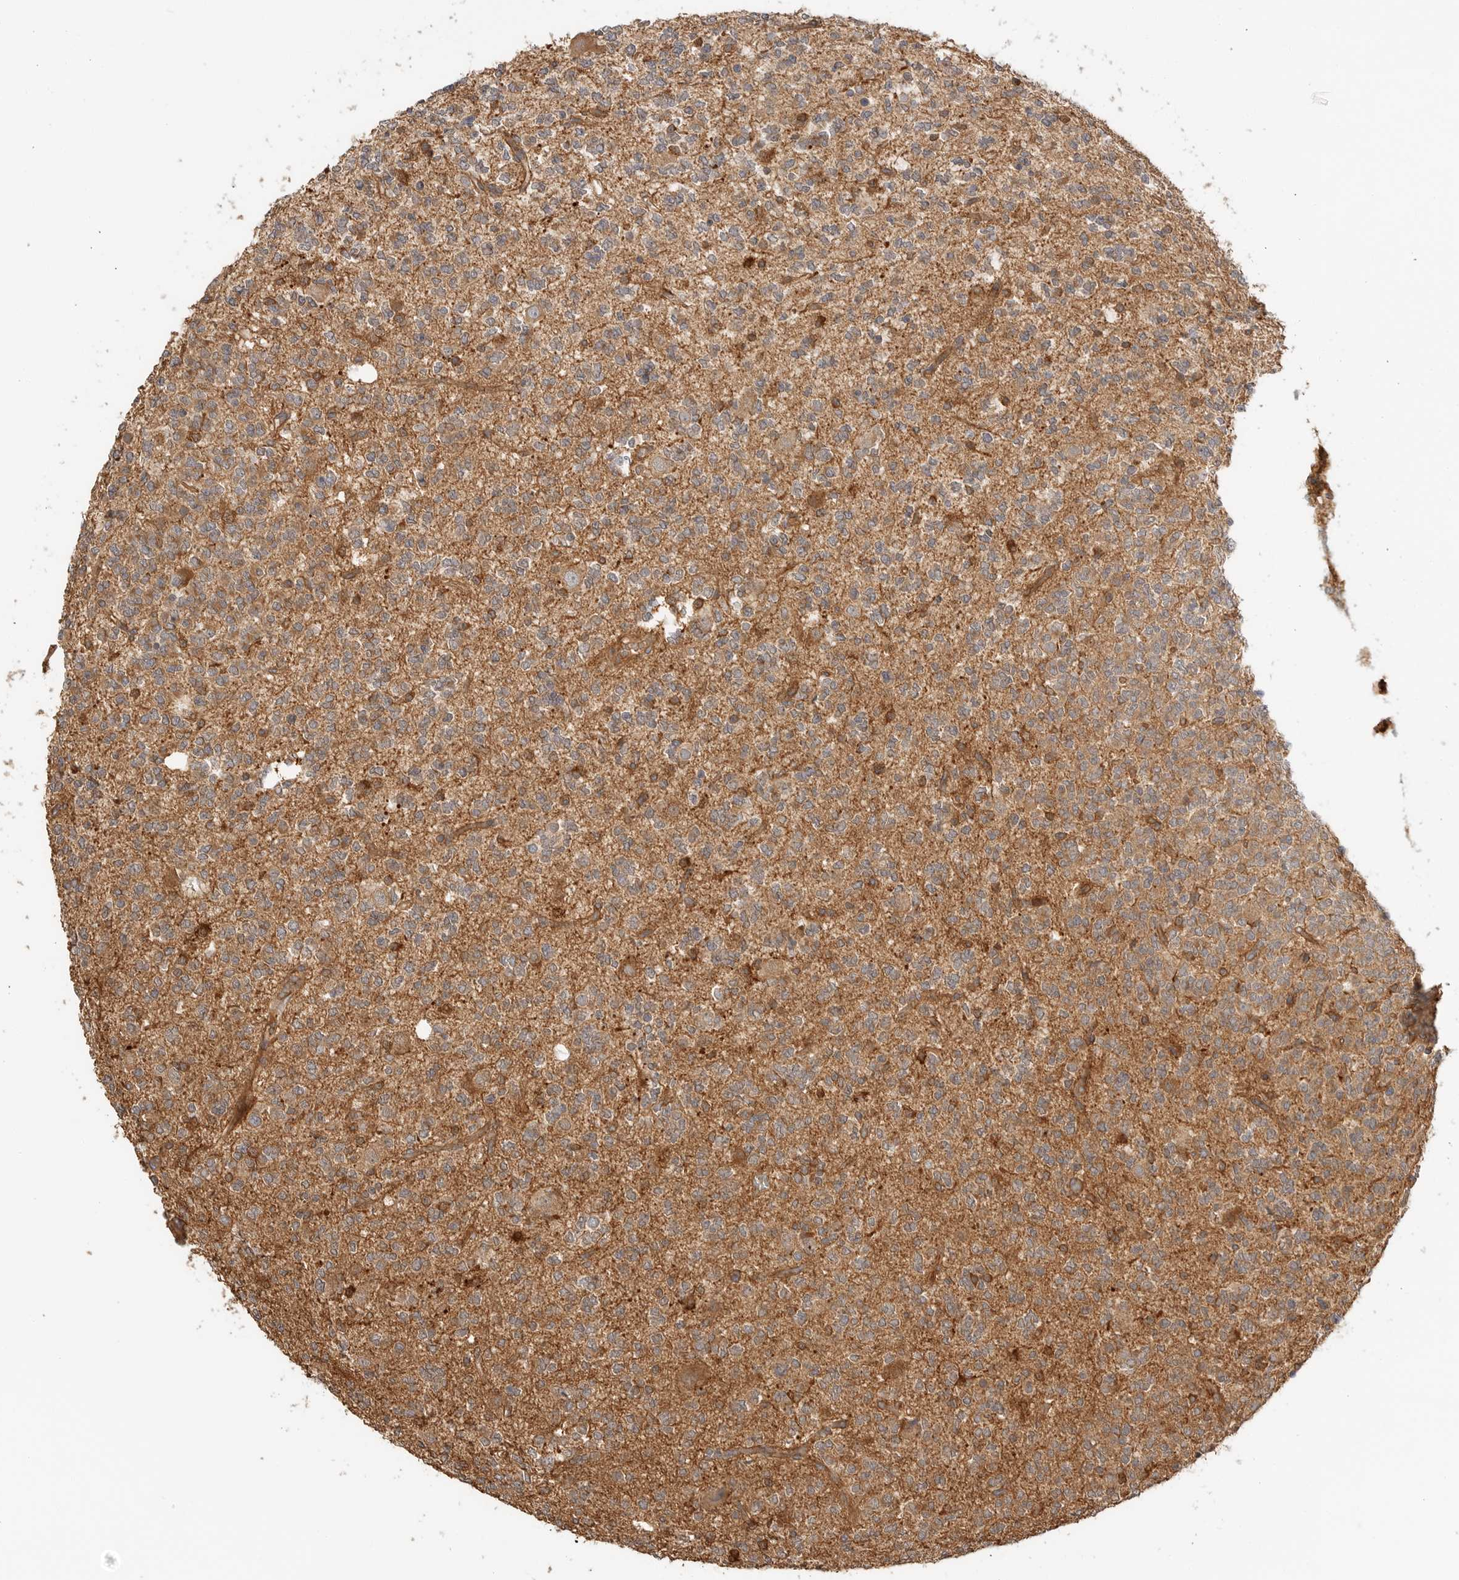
{"staining": {"intensity": "moderate", "quantity": ">75%", "location": "cytoplasmic/membranous"}, "tissue": "glioma", "cell_type": "Tumor cells", "image_type": "cancer", "snomed": [{"axis": "morphology", "description": "Glioma, malignant, Low grade"}, {"axis": "topography", "description": "Brain"}], "caption": "Low-grade glioma (malignant) was stained to show a protein in brown. There is medium levels of moderate cytoplasmic/membranous expression in approximately >75% of tumor cells.", "gene": "CLDN12", "patient": {"sex": "male", "age": 38}}